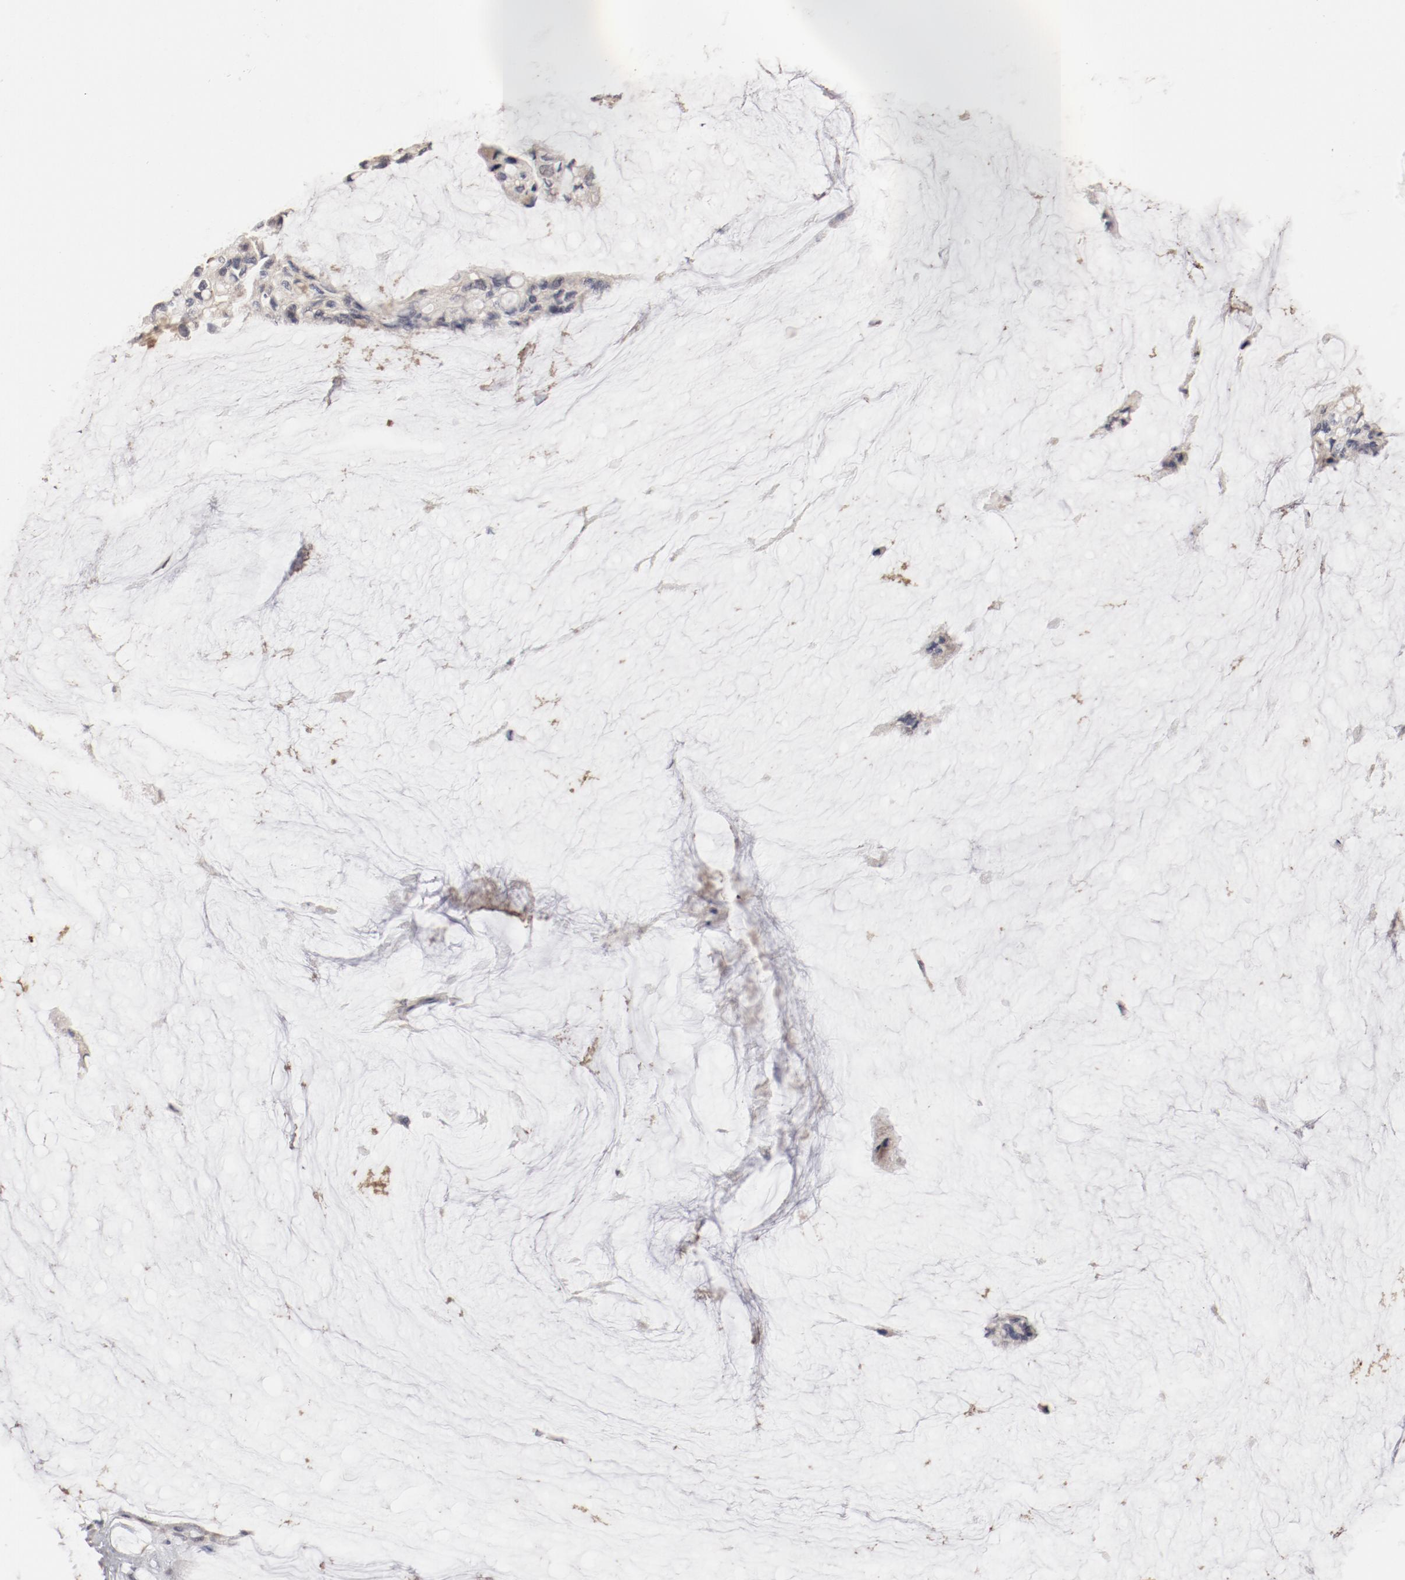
{"staining": {"intensity": "negative", "quantity": "none", "location": "none"}, "tissue": "ovarian cancer", "cell_type": "Tumor cells", "image_type": "cancer", "snomed": [{"axis": "morphology", "description": "Cystadenocarcinoma, mucinous, NOS"}, {"axis": "topography", "description": "Ovary"}], "caption": "This is a image of immunohistochemistry staining of ovarian cancer (mucinous cystadenocarcinoma), which shows no positivity in tumor cells.", "gene": "MAGED4", "patient": {"sex": "female", "age": 39}}